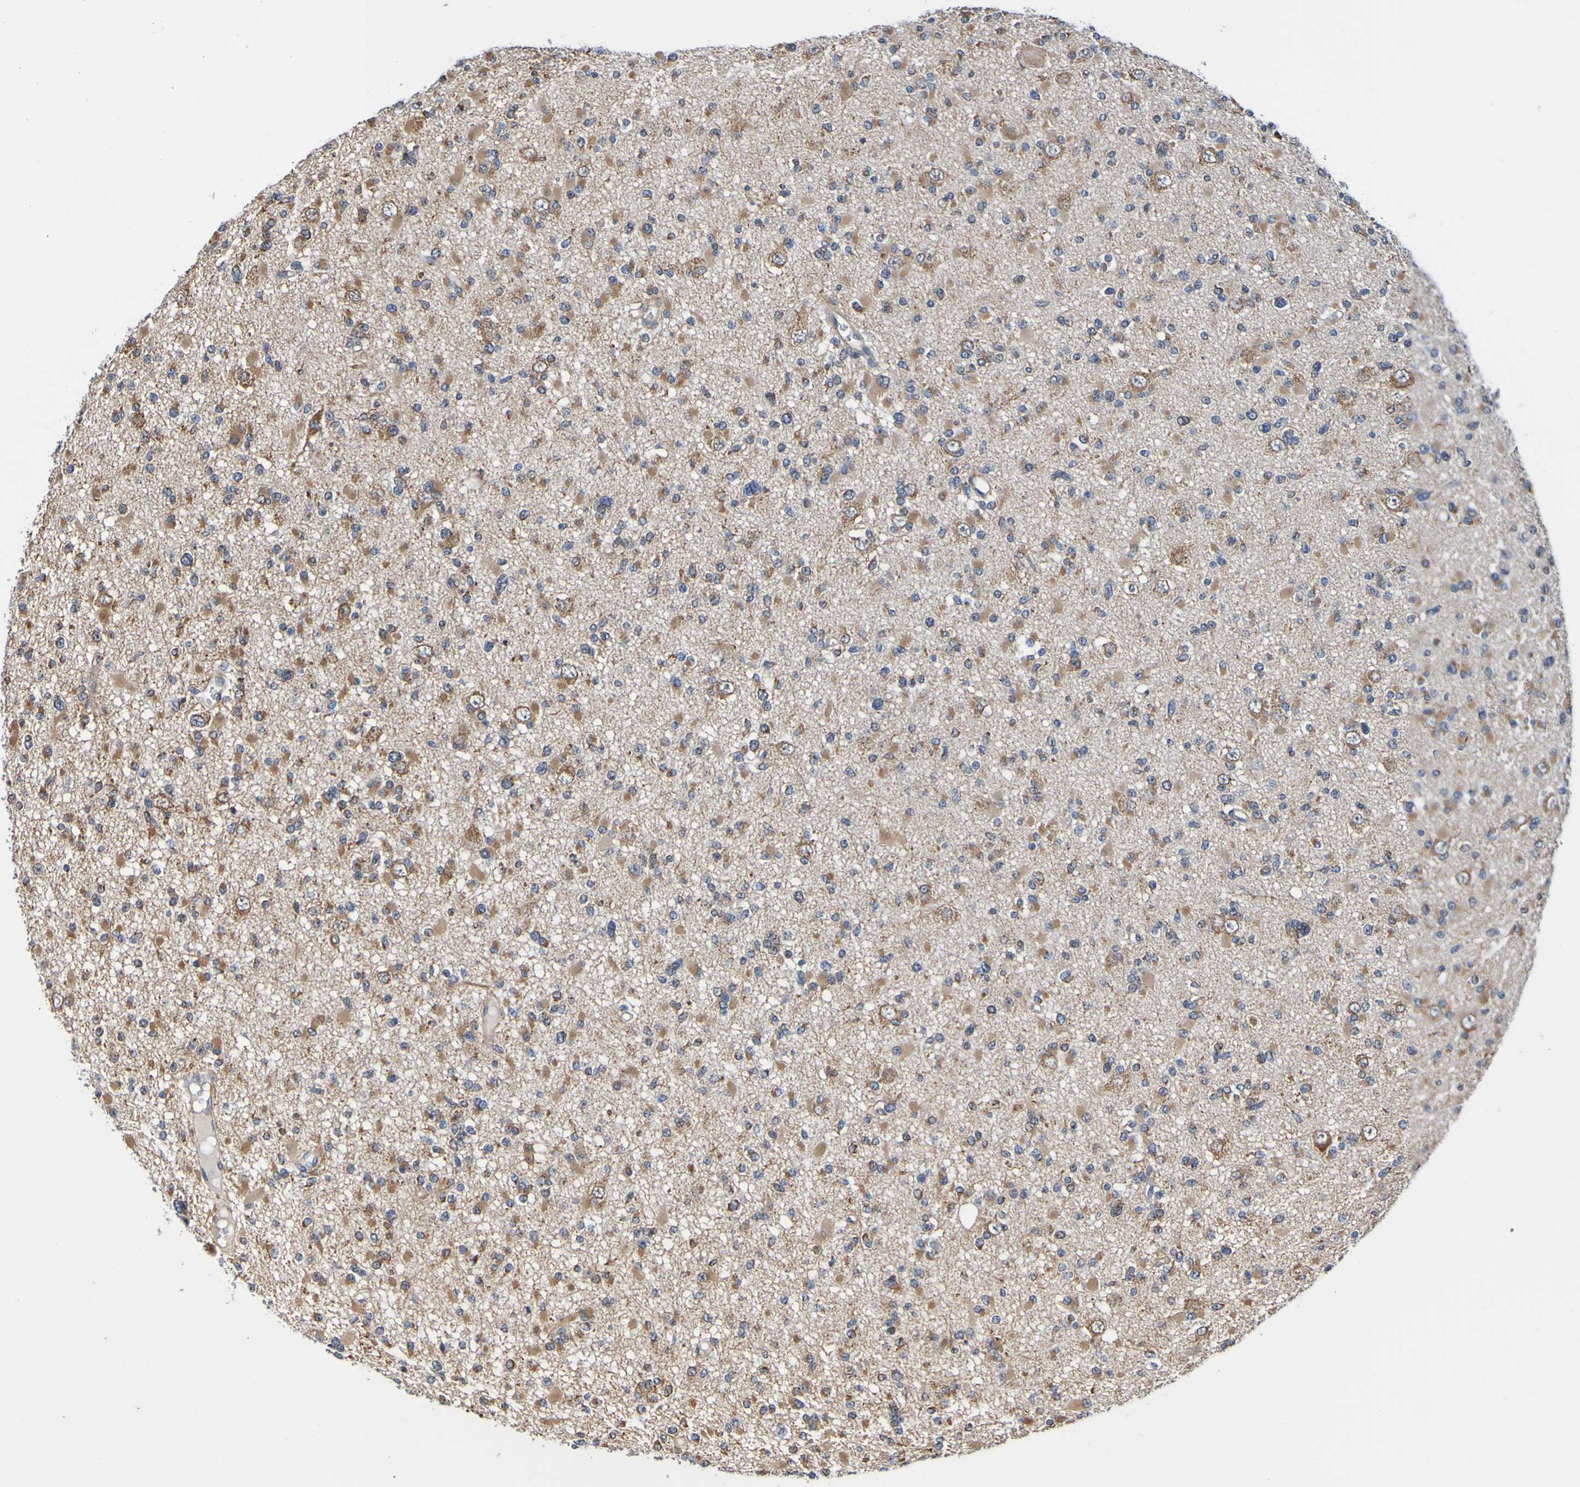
{"staining": {"intensity": "moderate", "quantity": "25%-75%", "location": "cytoplasmic/membranous"}, "tissue": "glioma", "cell_type": "Tumor cells", "image_type": "cancer", "snomed": [{"axis": "morphology", "description": "Glioma, malignant, Low grade"}, {"axis": "topography", "description": "Brain"}], "caption": "Brown immunohistochemical staining in human glioma displays moderate cytoplasmic/membranous staining in approximately 25%-75% of tumor cells.", "gene": "AXIN1", "patient": {"sex": "female", "age": 22}}